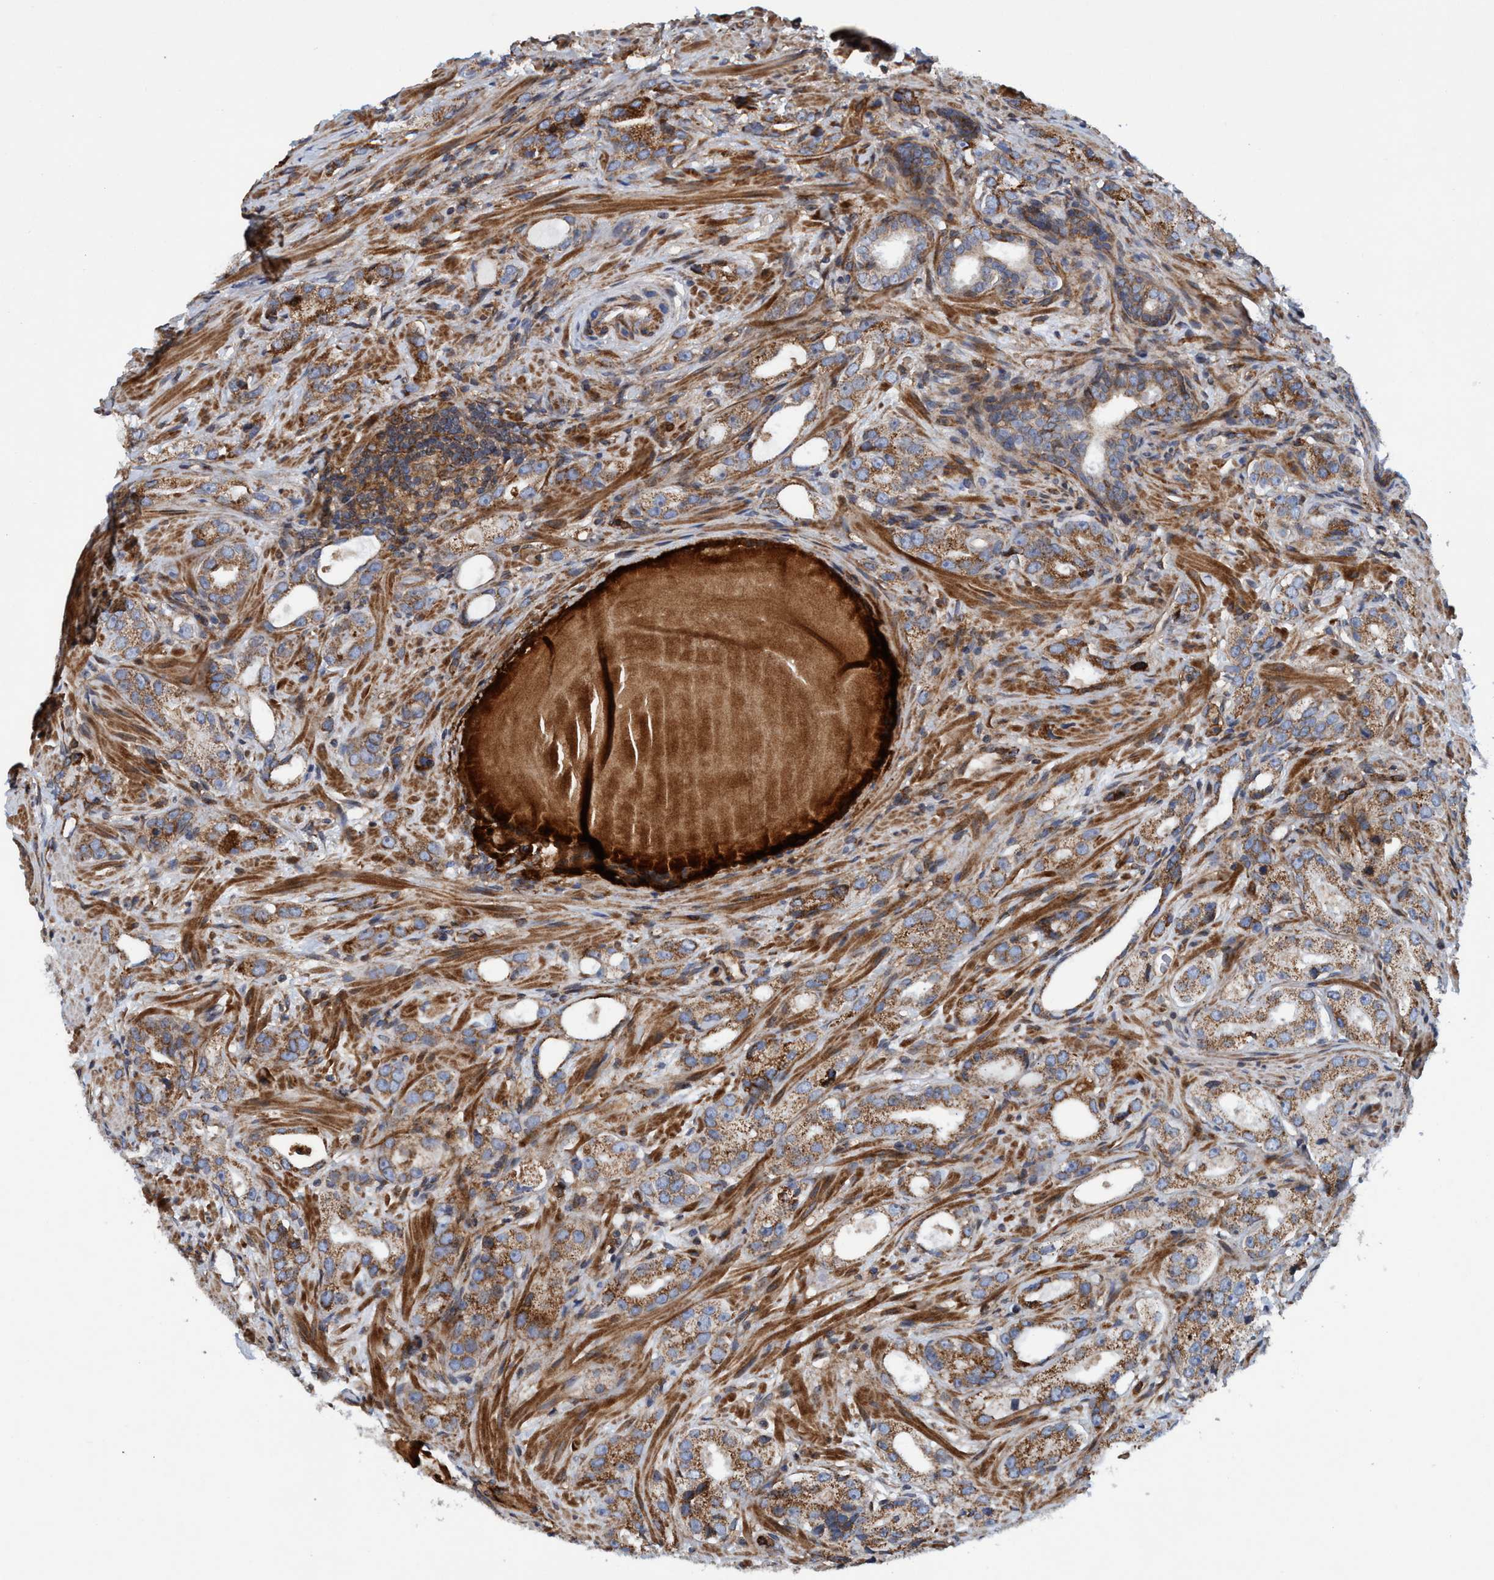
{"staining": {"intensity": "moderate", "quantity": ">75%", "location": "cytoplasmic/membranous"}, "tissue": "prostate cancer", "cell_type": "Tumor cells", "image_type": "cancer", "snomed": [{"axis": "morphology", "description": "Adenocarcinoma, High grade"}, {"axis": "topography", "description": "Prostate"}], "caption": "Prostate cancer (adenocarcinoma (high-grade)) stained for a protein (brown) shows moderate cytoplasmic/membranous positive positivity in about >75% of tumor cells.", "gene": "SLC16A3", "patient": {"sex": "male", "age": 63}}